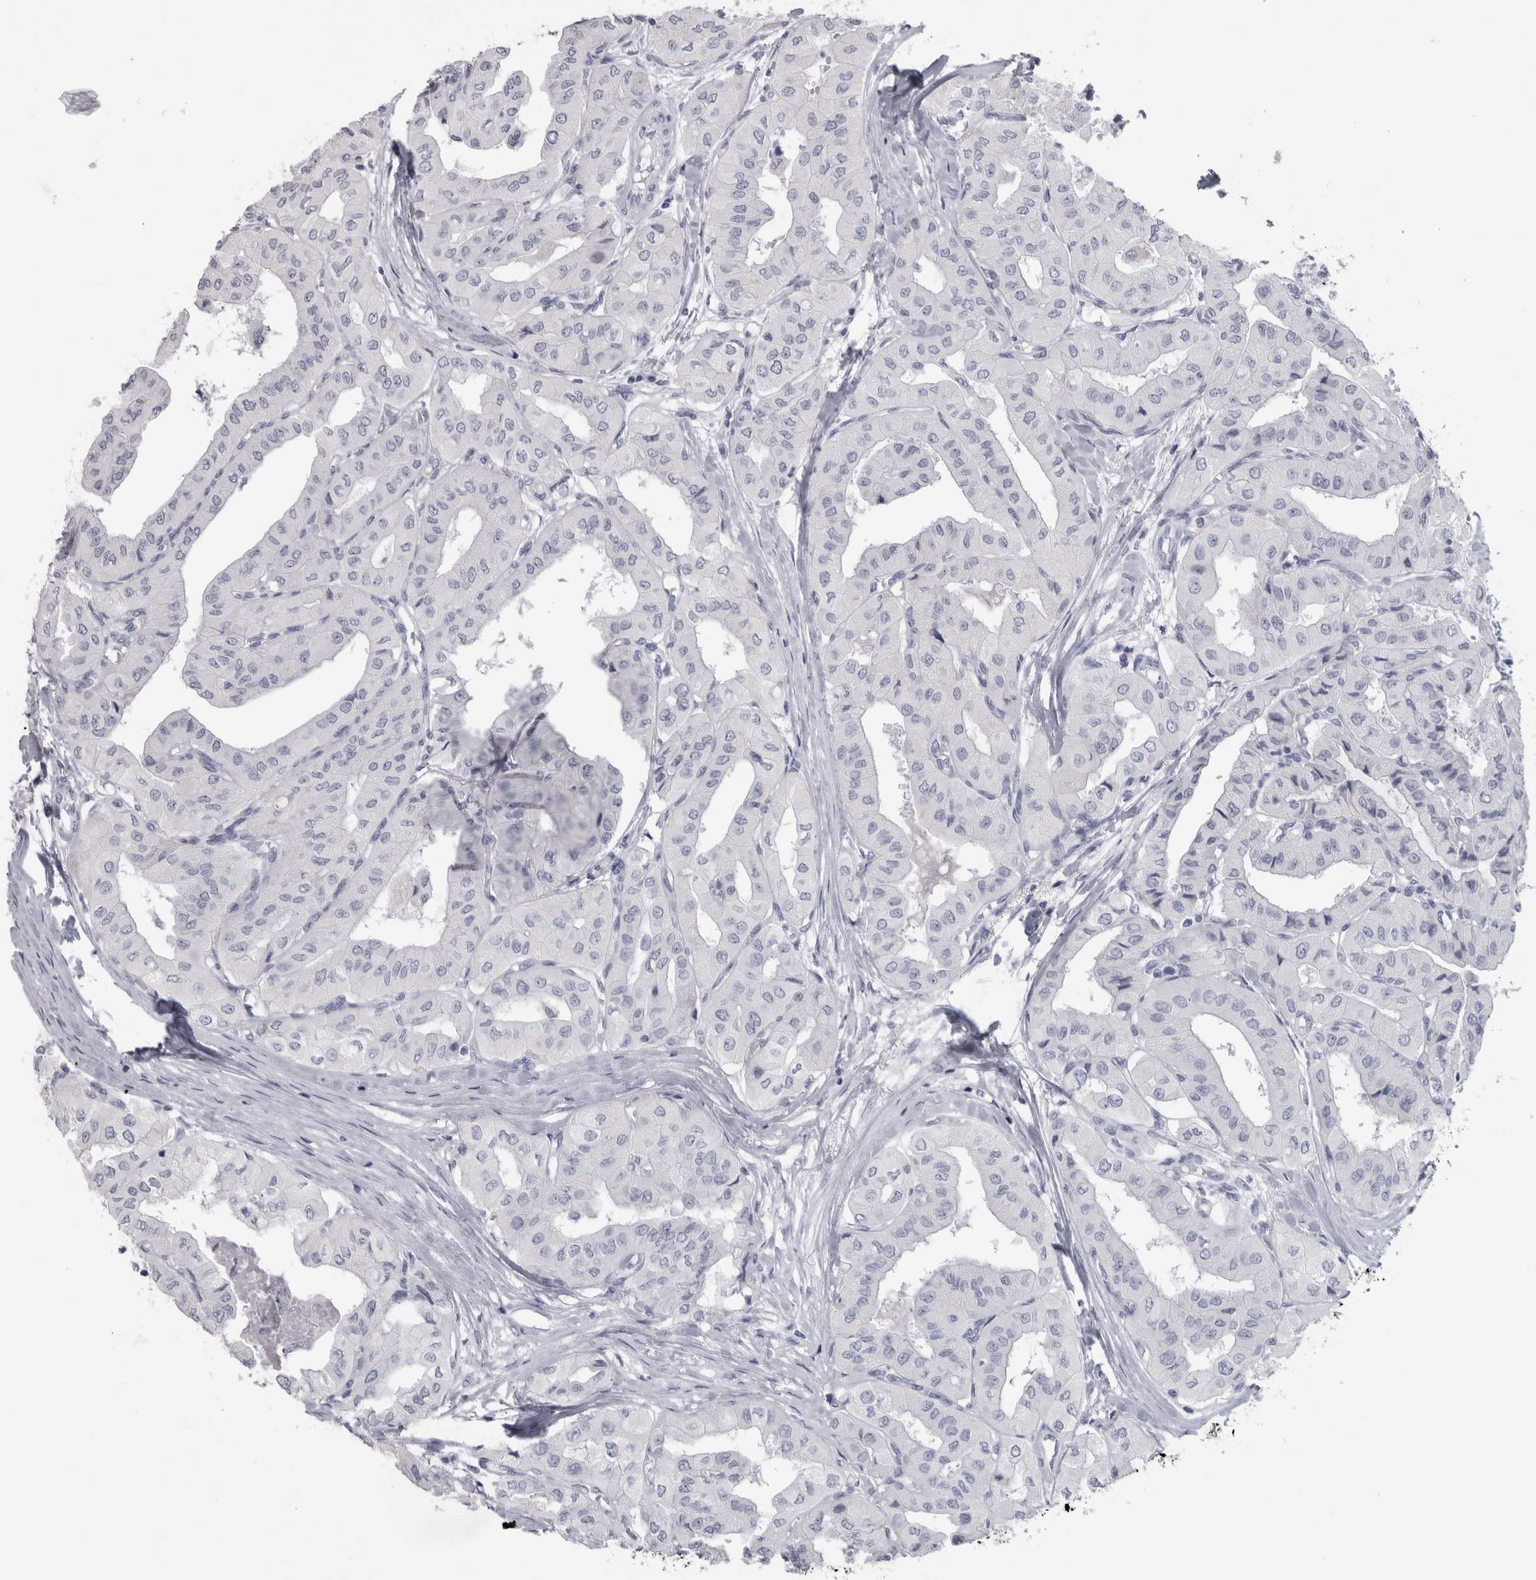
{"staining": {"intensity": "negative", "quantity": "none", "location": "none"}, "tissue": "thyroid cancer", "cell_type": "Tumor cells", "image_type": "cancer", "snomed": [{"axis": "morphology", "description": "Papillary adenocarcinoma, NOS"}, {"axis": "topography", "description": "Thyroid gland"}], "caption": "The histopathology image shows no staining of tumor cells in papillary adenocarcinoma (thyroid).", "gene": "PTH", "patient": {"sex": "female", "age": 59}}